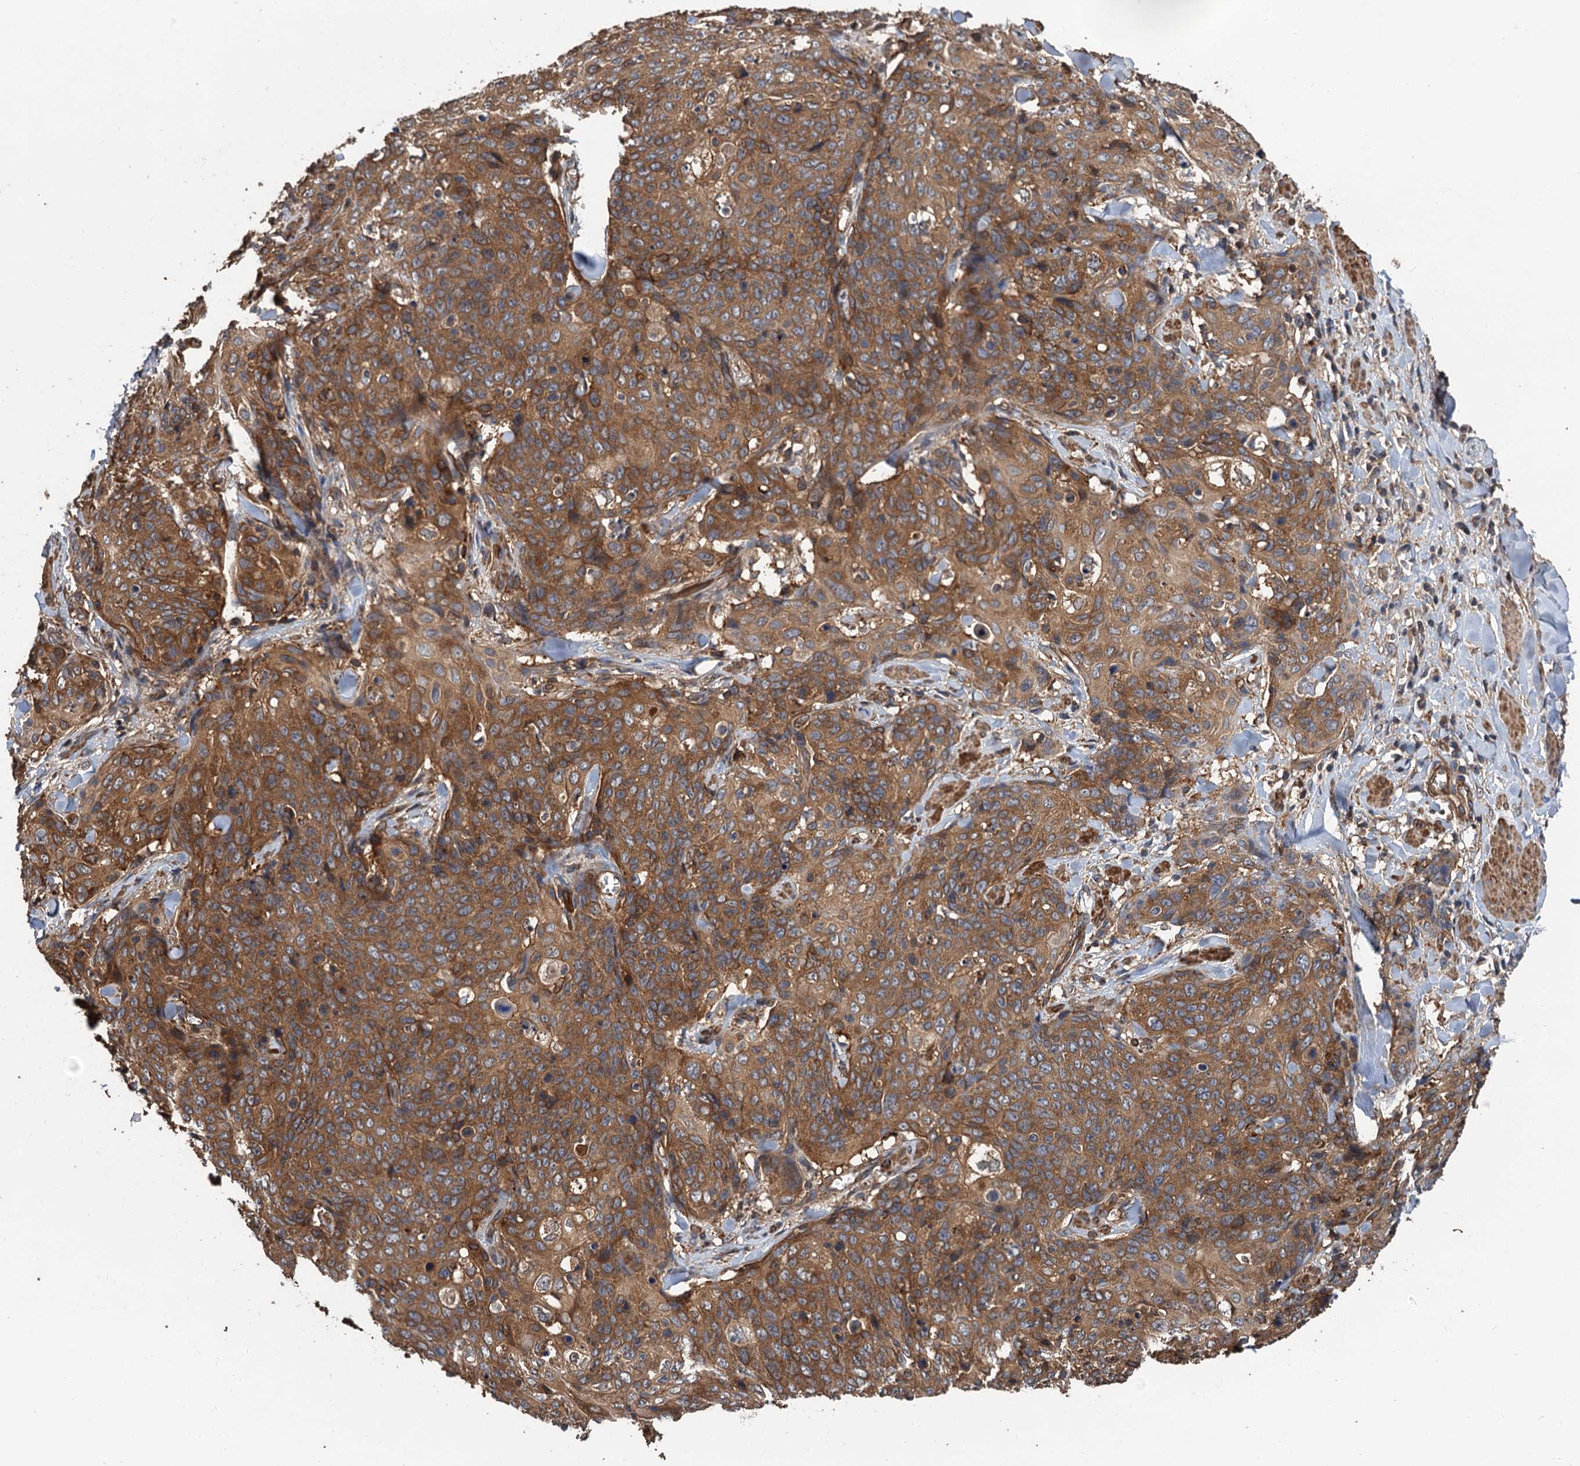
{"staining": {"intensity": "moderate", "quantity": ">75%", "location": "cytoplasmic/membranous"}, "tissue": "skin cancer", "cell_type": "Tumor cells", "image_type": "cancer", "snomed": [{"axis": "morphology", "description": "Squamous cell carcinoma, NOS"}, {"axis": "topography", "description": "Skin"}, {"axis": "topography", "description": "Vulva"}], "caption": "The micrograph demonstrates a brown stain indicating the presence of a protein in the cytoplasmic/membranous of tumor cells in squamous cell carcinoma (skin).", "gene": "PPP4R1", "patient": {"sex": "female", "age": 85}}